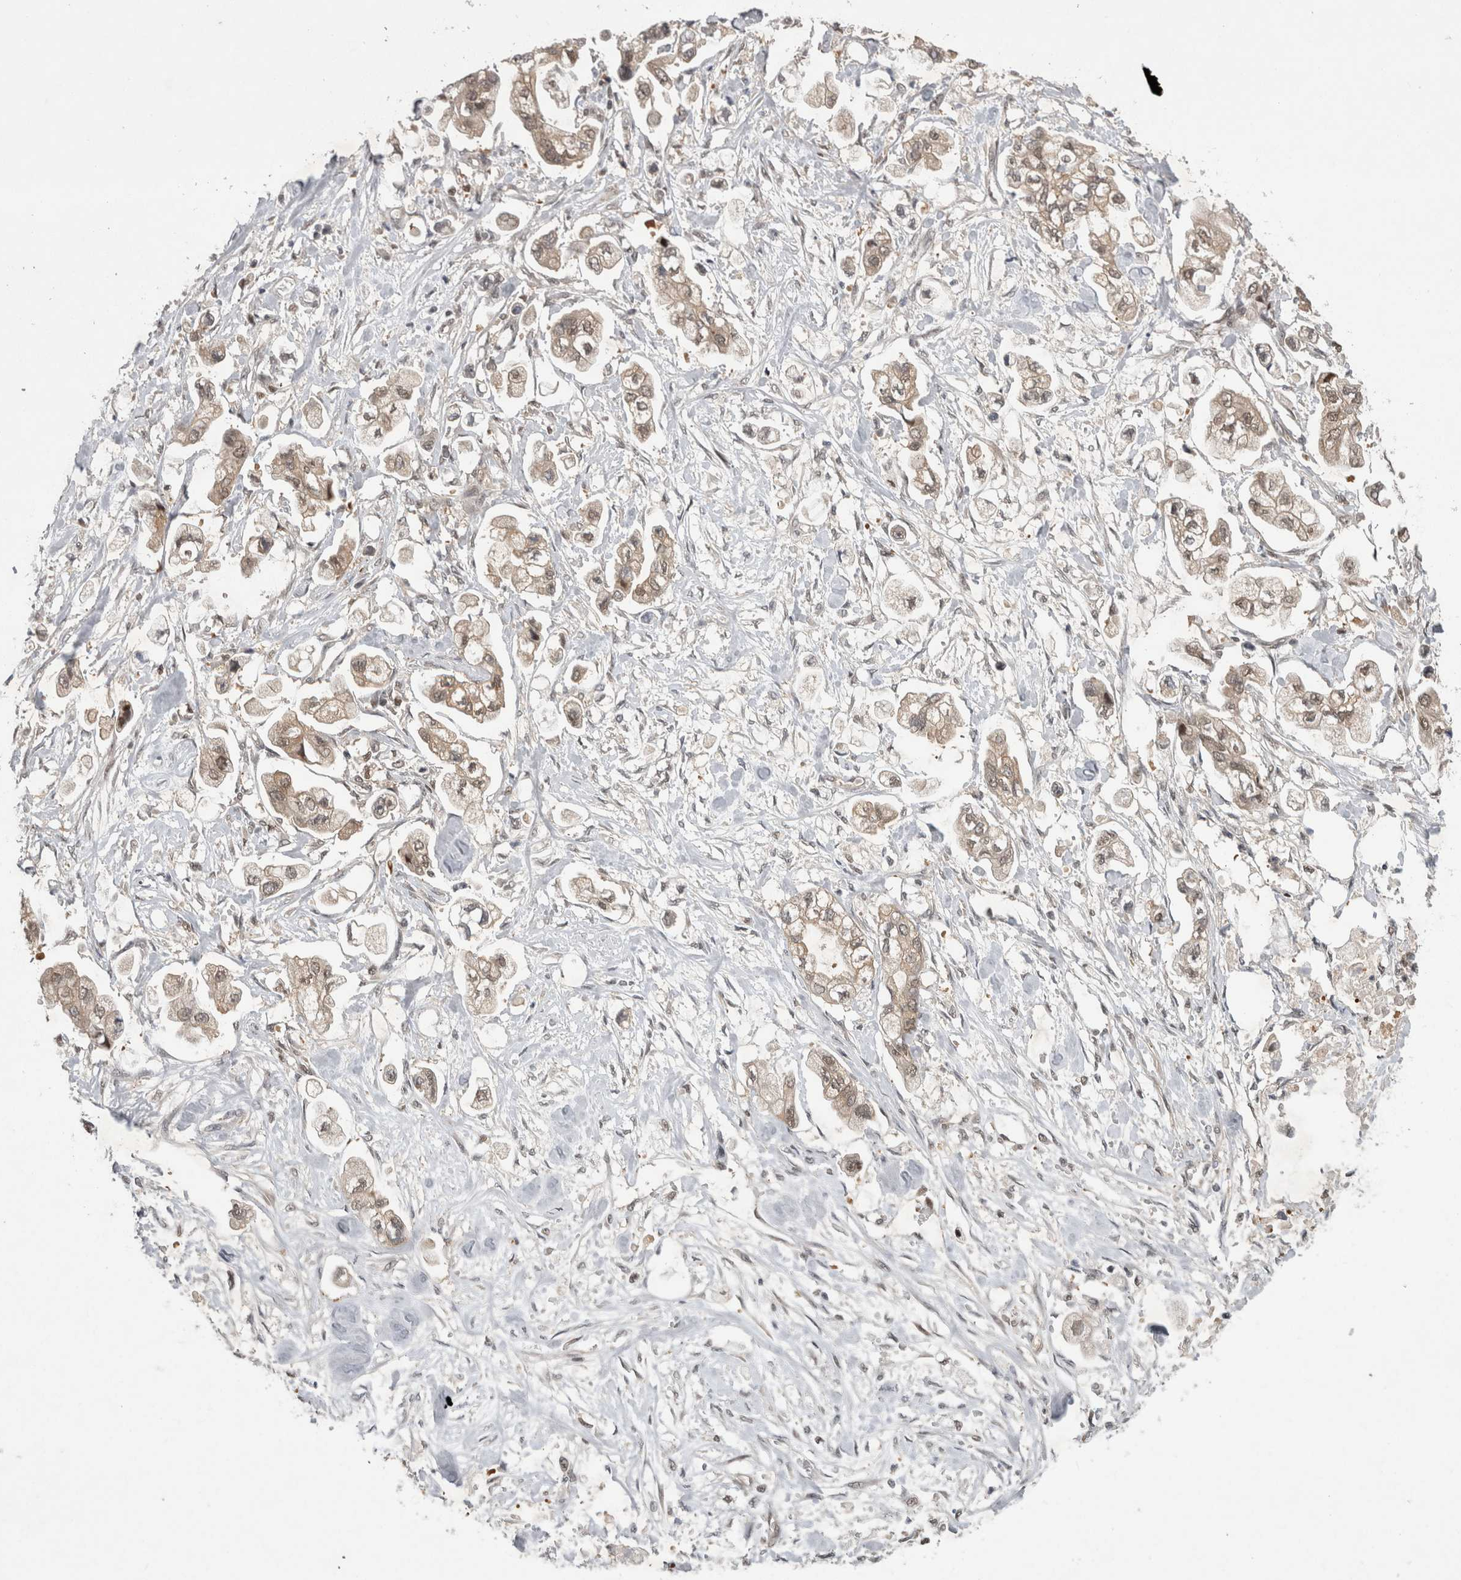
{"staining": {"intensity": "weak", "quantity": ">75%", "location": "cytoplasmic/membranous"}, "tissue": "stomach cancer", "cell_type": "Tumor cells", "image_type": "cancer", "snomed": [{"axis": "morphology", "description": "Normal tissue, NOS"}, {"axis": "morphology", "description": "Adenocarcinoma, NOS"}, {"axis": "topography", "description": "Stomach"}], "caption": "Brown immunohistochemical staining in stomach cancer (adenocarcinoma) displays weak cytoplasmic/membranous expression in approximately >75% of tumor cells.", "gene": "PSMB2", "patient": {"sex": "male", "age": 62}}